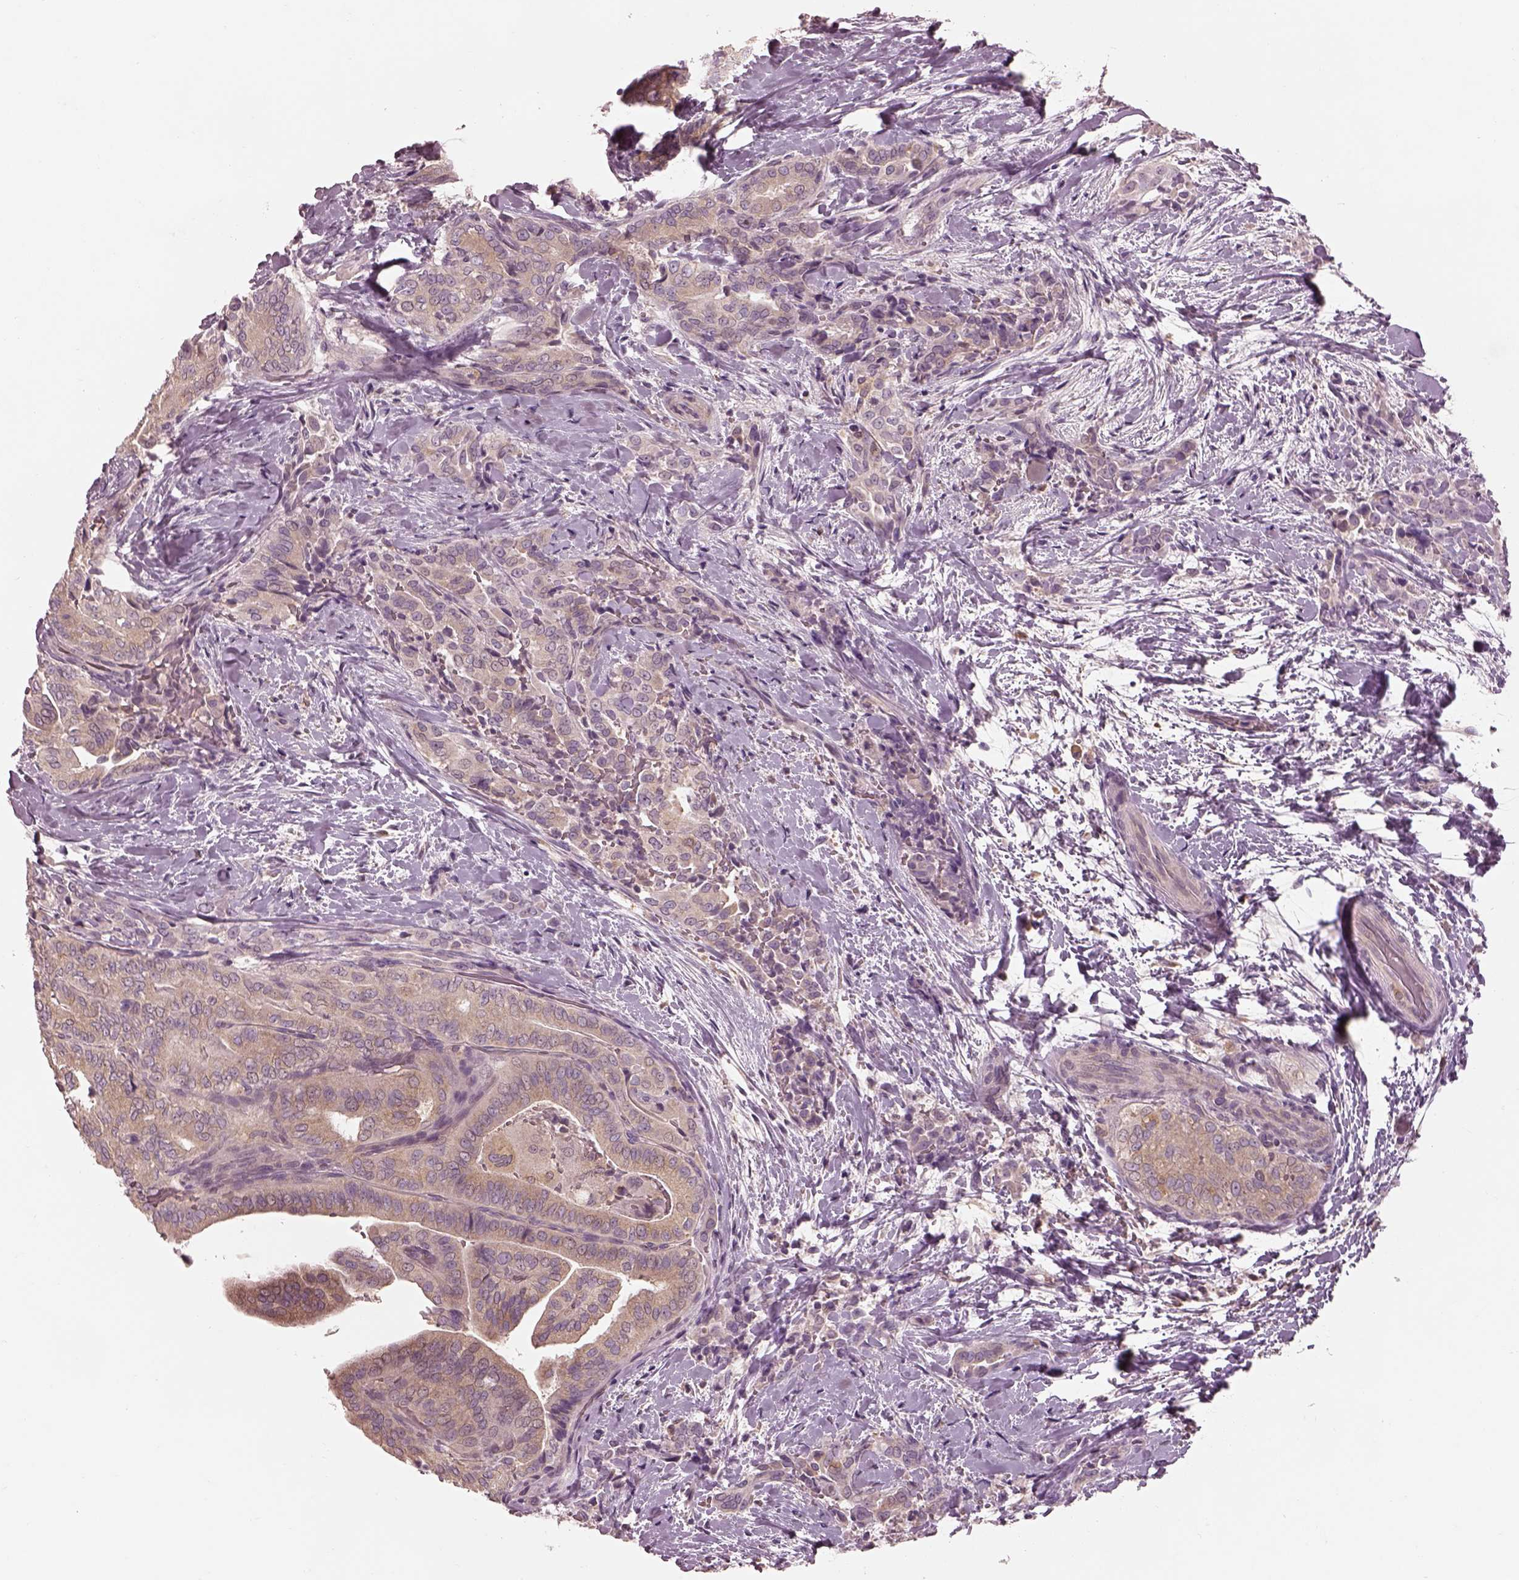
{"staining": {"intensity": "weak", "quantity": ">75%", "location": "cytoplasmic/membranous"}, "tissue": "thyroid cancer", "cell_type": "Tumor cells", "image_type": "cancer", "snomed": [{"axis": "morphology", "description": "Papillary adenocarcinoma, NOS"}, {"axis": "topography", "description": "Thyroid gland"}], "caption": "A low amount of weak cytoplasmic/membranous positivity is seen in approximately >75% of tumor cells in thyroid cancer tissue.", "gene": "PRKACG", "patient": {"sex": "male", "age": 61}}